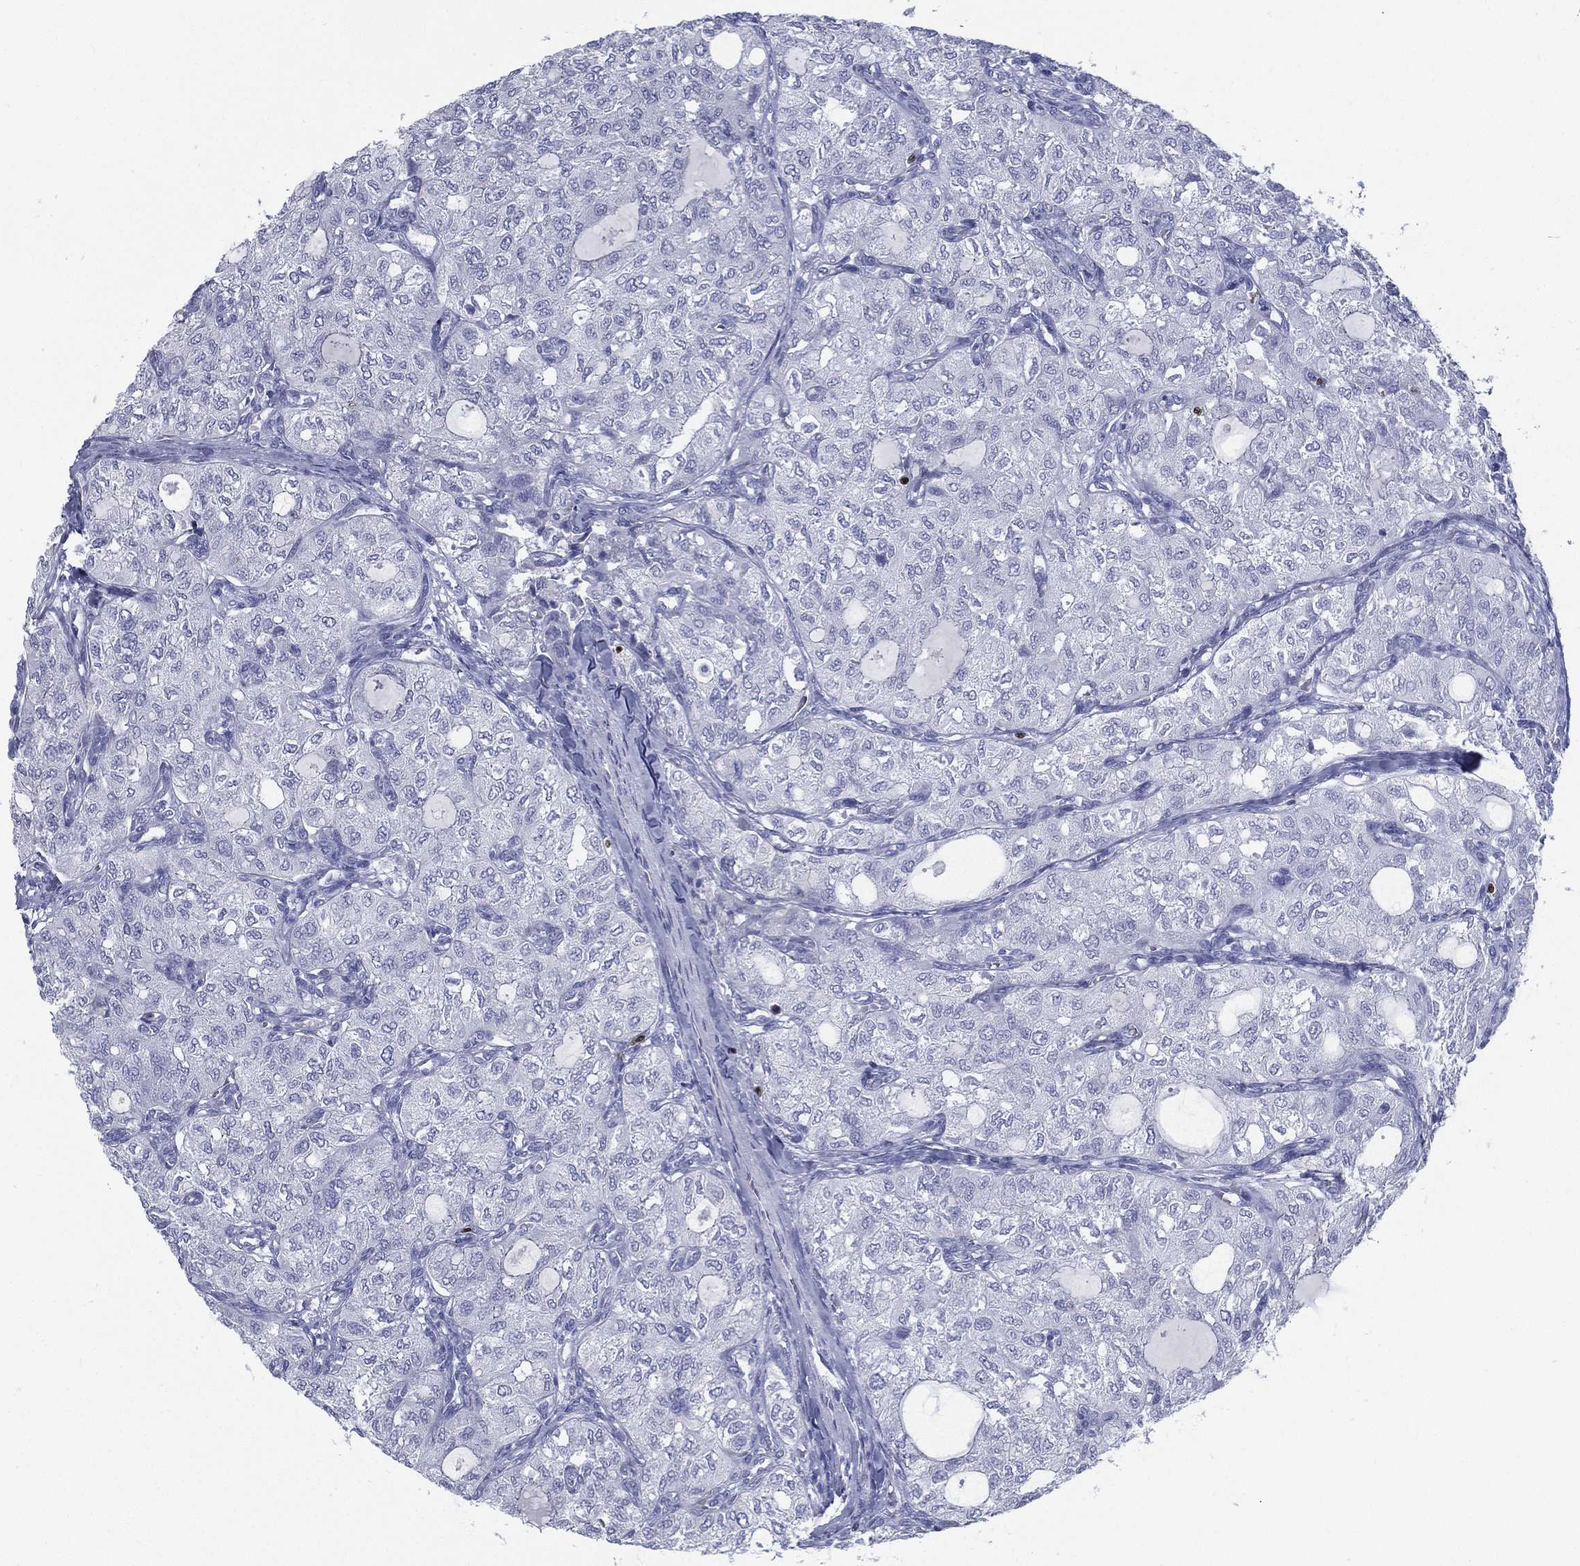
{"staining": {"intensity": "negative", "quantity": "none", "location": "none"}, "tissue": "thyroid cancer", "cell_type": "Tumor cells", "image_type": "cancer", "snomed": [{"axis": "morphology", "description": "Follicular adenoma carcinoma, NOS"}, {"axis": "topography", "description": "Thyroid gland"}], "caption": "Immunohistochemistry (IHC) histopathology image of neoplastic tissue: follicular adenoma carcinoma (thyroid) stained with DAB reveals no significant protein staining in tumor cells. The staining was performed using DAB to visualize the protein expression in brown, while the nuclei were stained in blue with hematoxylin (Magnification: 20x).", "gene": "PYHIN1", "patient": {"sex": "male", "age": 75}}